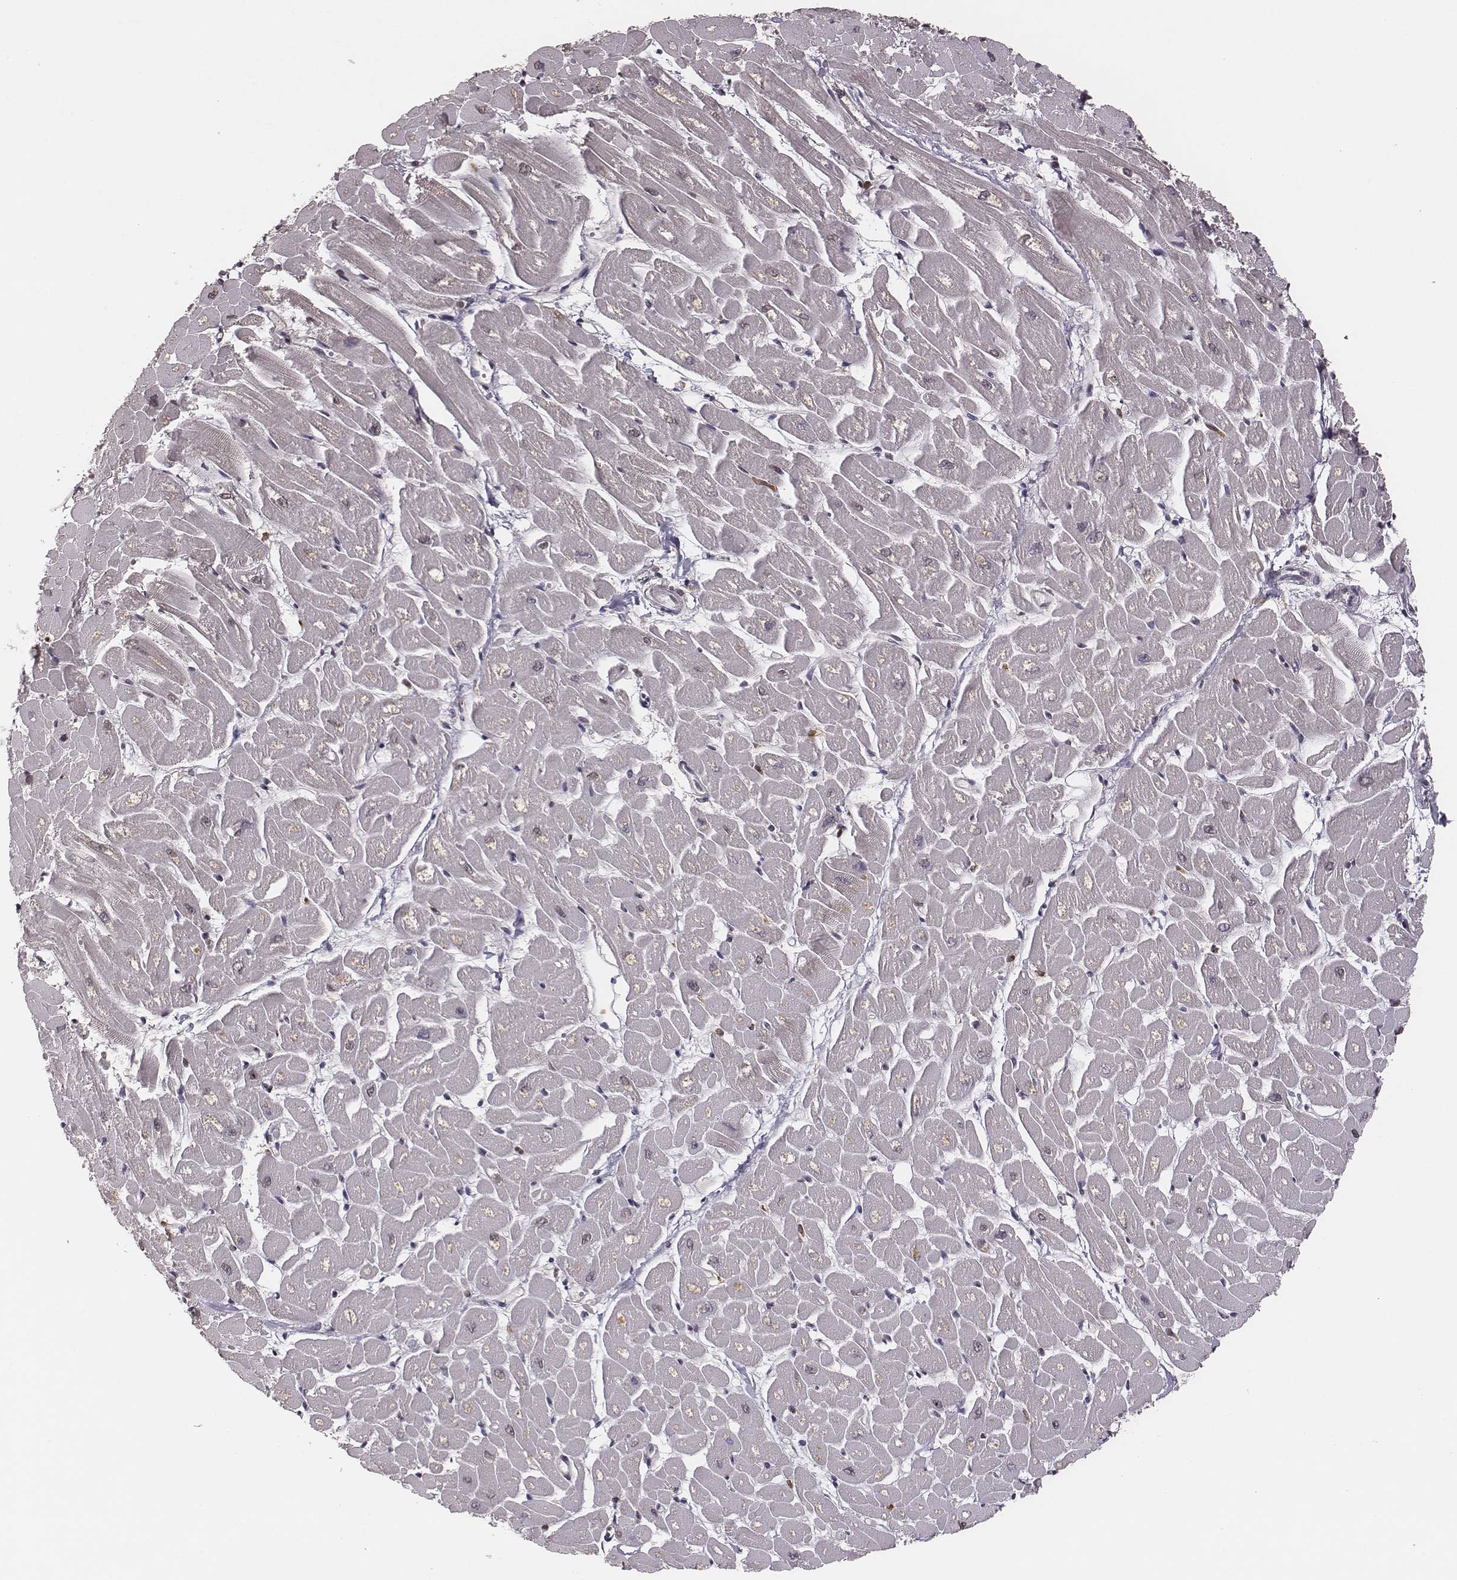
{"staining": {"intensity": "negative", "quantity": "none", "location": "none"}, "tissue": "heart muscle", "cell_type": "Cardiomyocytes", "image_type": "normal", "snomed": [{"axis": "morphology", "description": "Normal tissue, NOS"}, {"axis": "topography", "description": "Heart"}], "caption": "This is an immunohistochemistry (IHC) micrograph of unremarkable human heart muscle. There is no expression in cardiomyocytes.", "gene": "PILRA", "patient": {"sex": "male", "age": 57}}